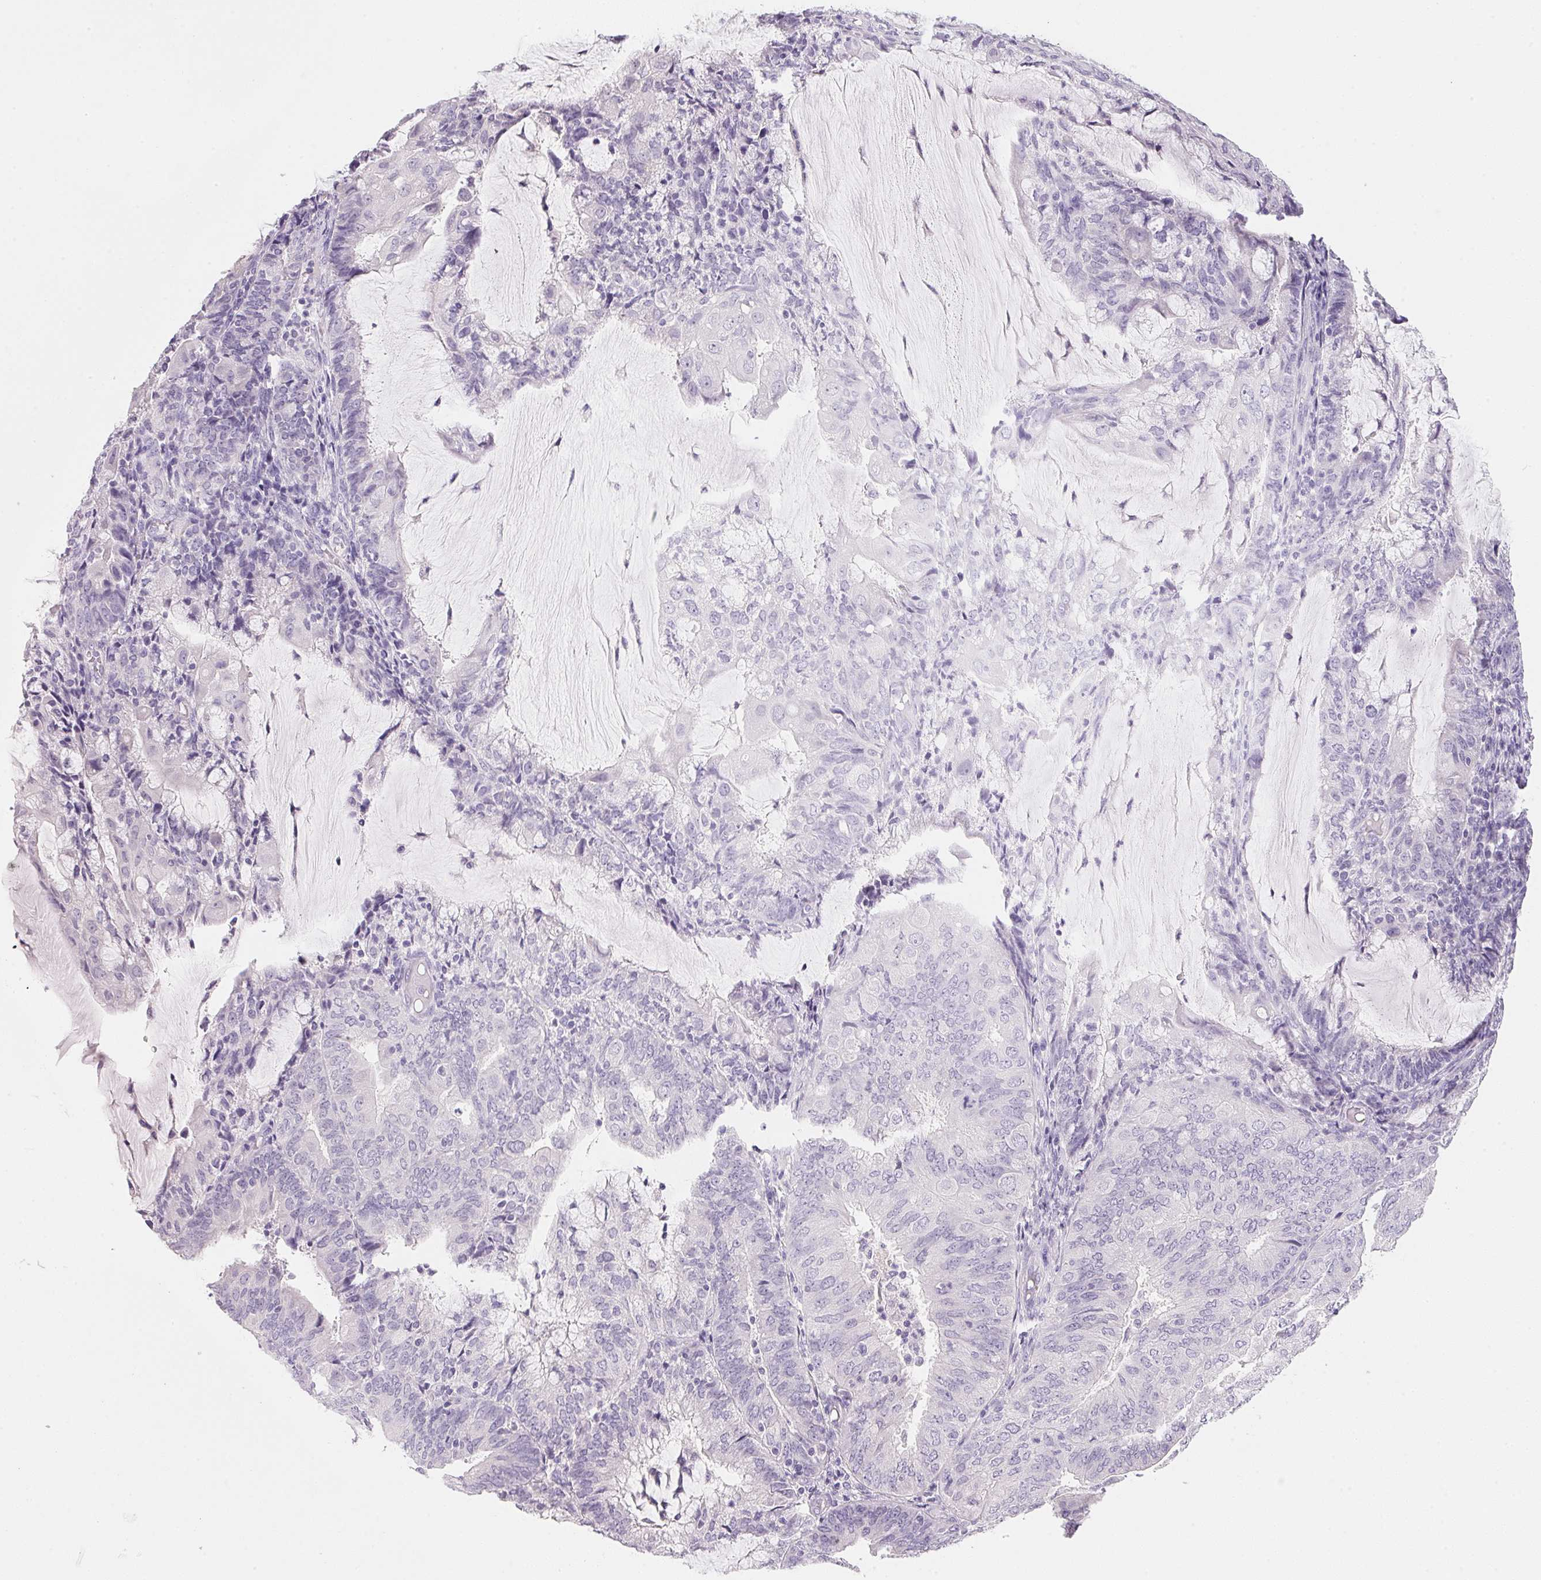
{"staining": {"intensity": "negative", "quantity": "none", "location": "none"}, "tissue": "endometrial cancer", "cell_type": "Tumor cells", "image_type": "cancer", "snomed": [{"axis": "morphology", "description": "Adenocarcinoma, NOS"}, {"axis": "topography", "description": "Endometrium"}], "caption": "Immunohistochemical staining of endometrial cancer (adenocarcinoma) demonstrates no significant staining in tumor cells. (Brightfield microscopy of DAB IHC at high magnification).", "gene": "ACP3", "patient": {"sex": "female", "age": 81}}